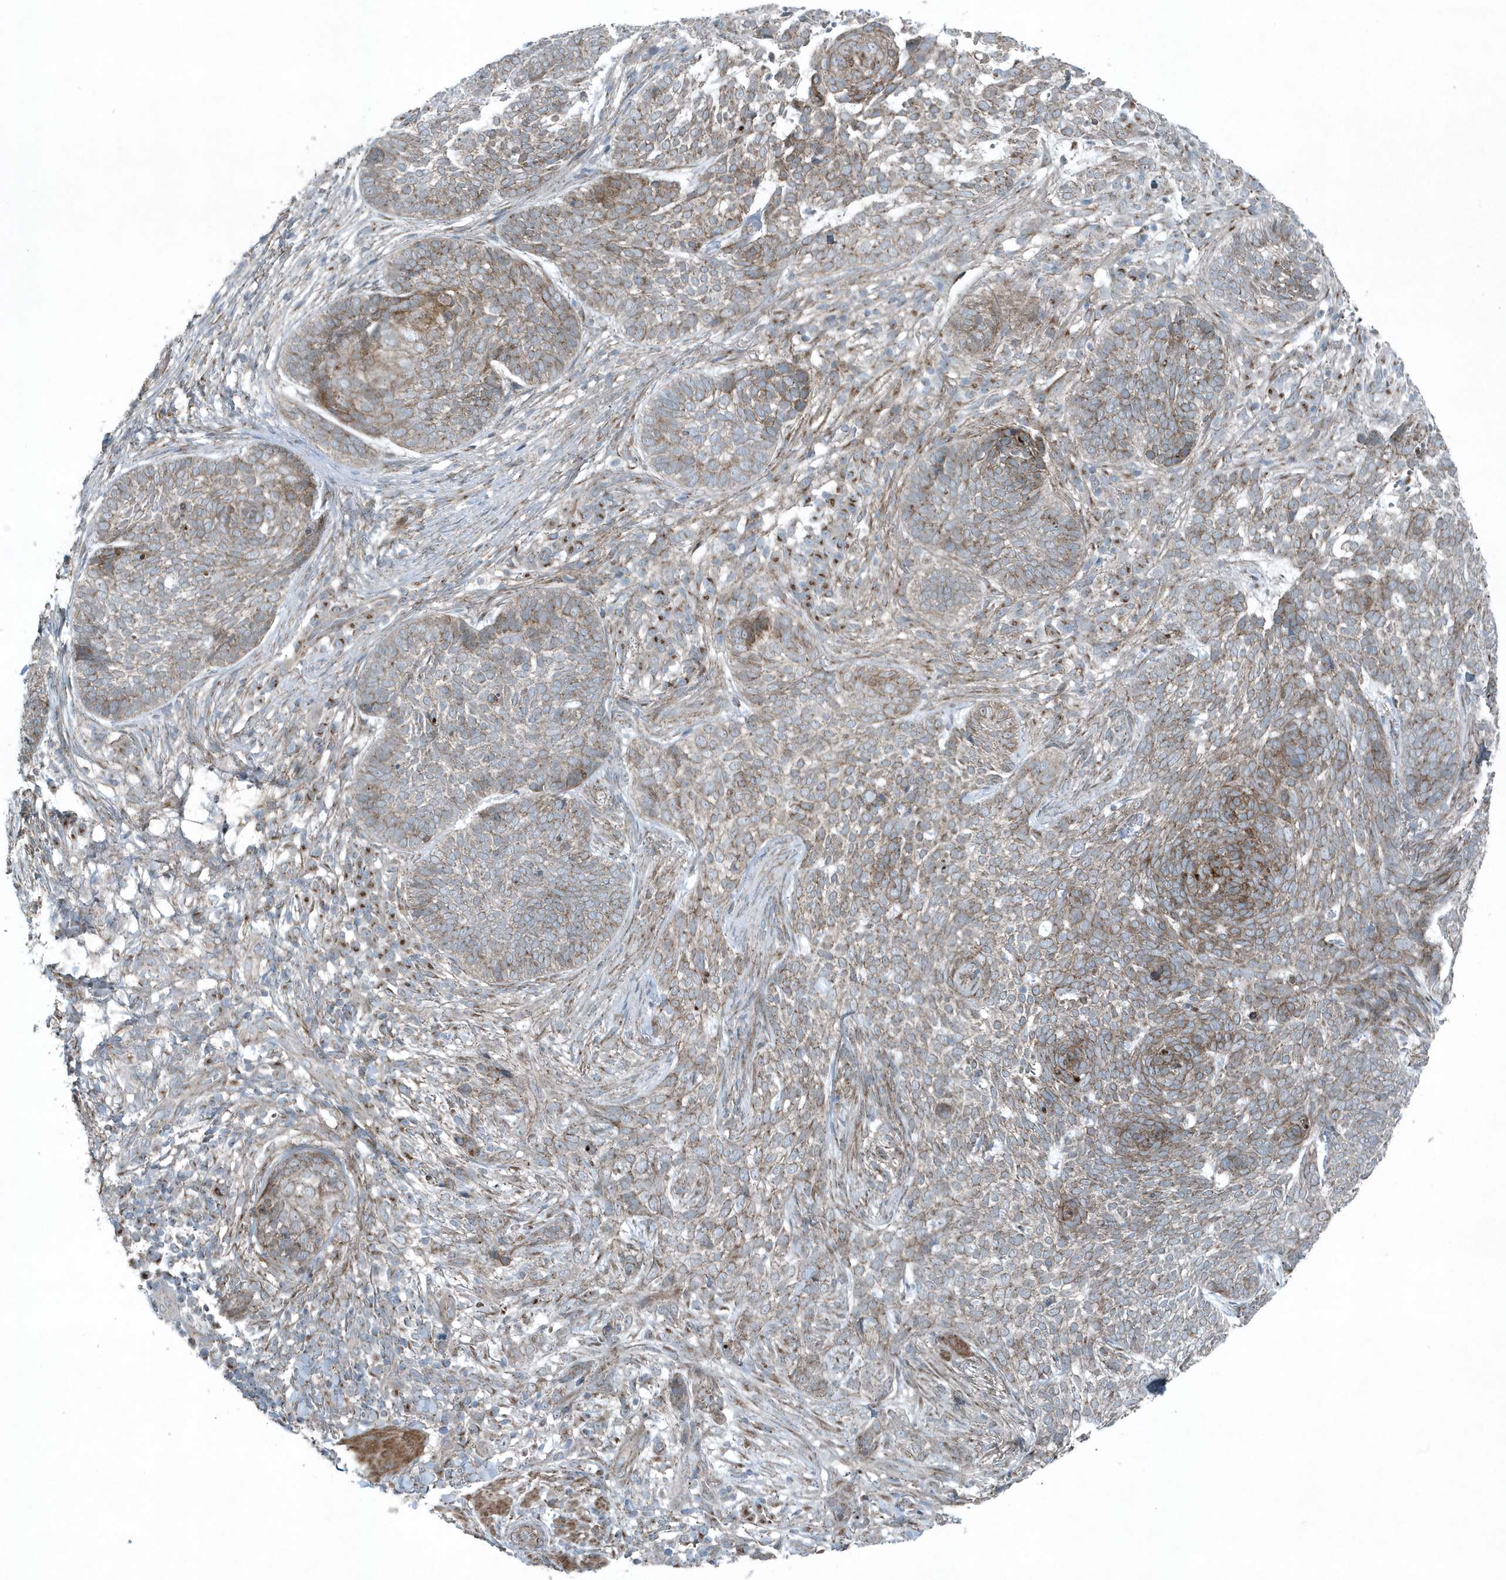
{"staining": {"intensity": "moderate", "quantity": "<25%", "location": "cytoplasmic/membranous"}, "tissue": "skin cancer", "cell_type": "Tumor cells", "image_type": "cancer", "snomed": [{"axis": "morphology", "description": "Basal cell carcinoma"}, {"axis": "topography", "description": "Skin"}], "caption": "Immunohistochemical staining of skin cancer demonstrates moderate cytoplasmic/membranous protein staining in about <25% of tumor cells. Nuclei are stained in blue.", "gene": "GCC2", "patient": {"sex": "female", "age": 64}}